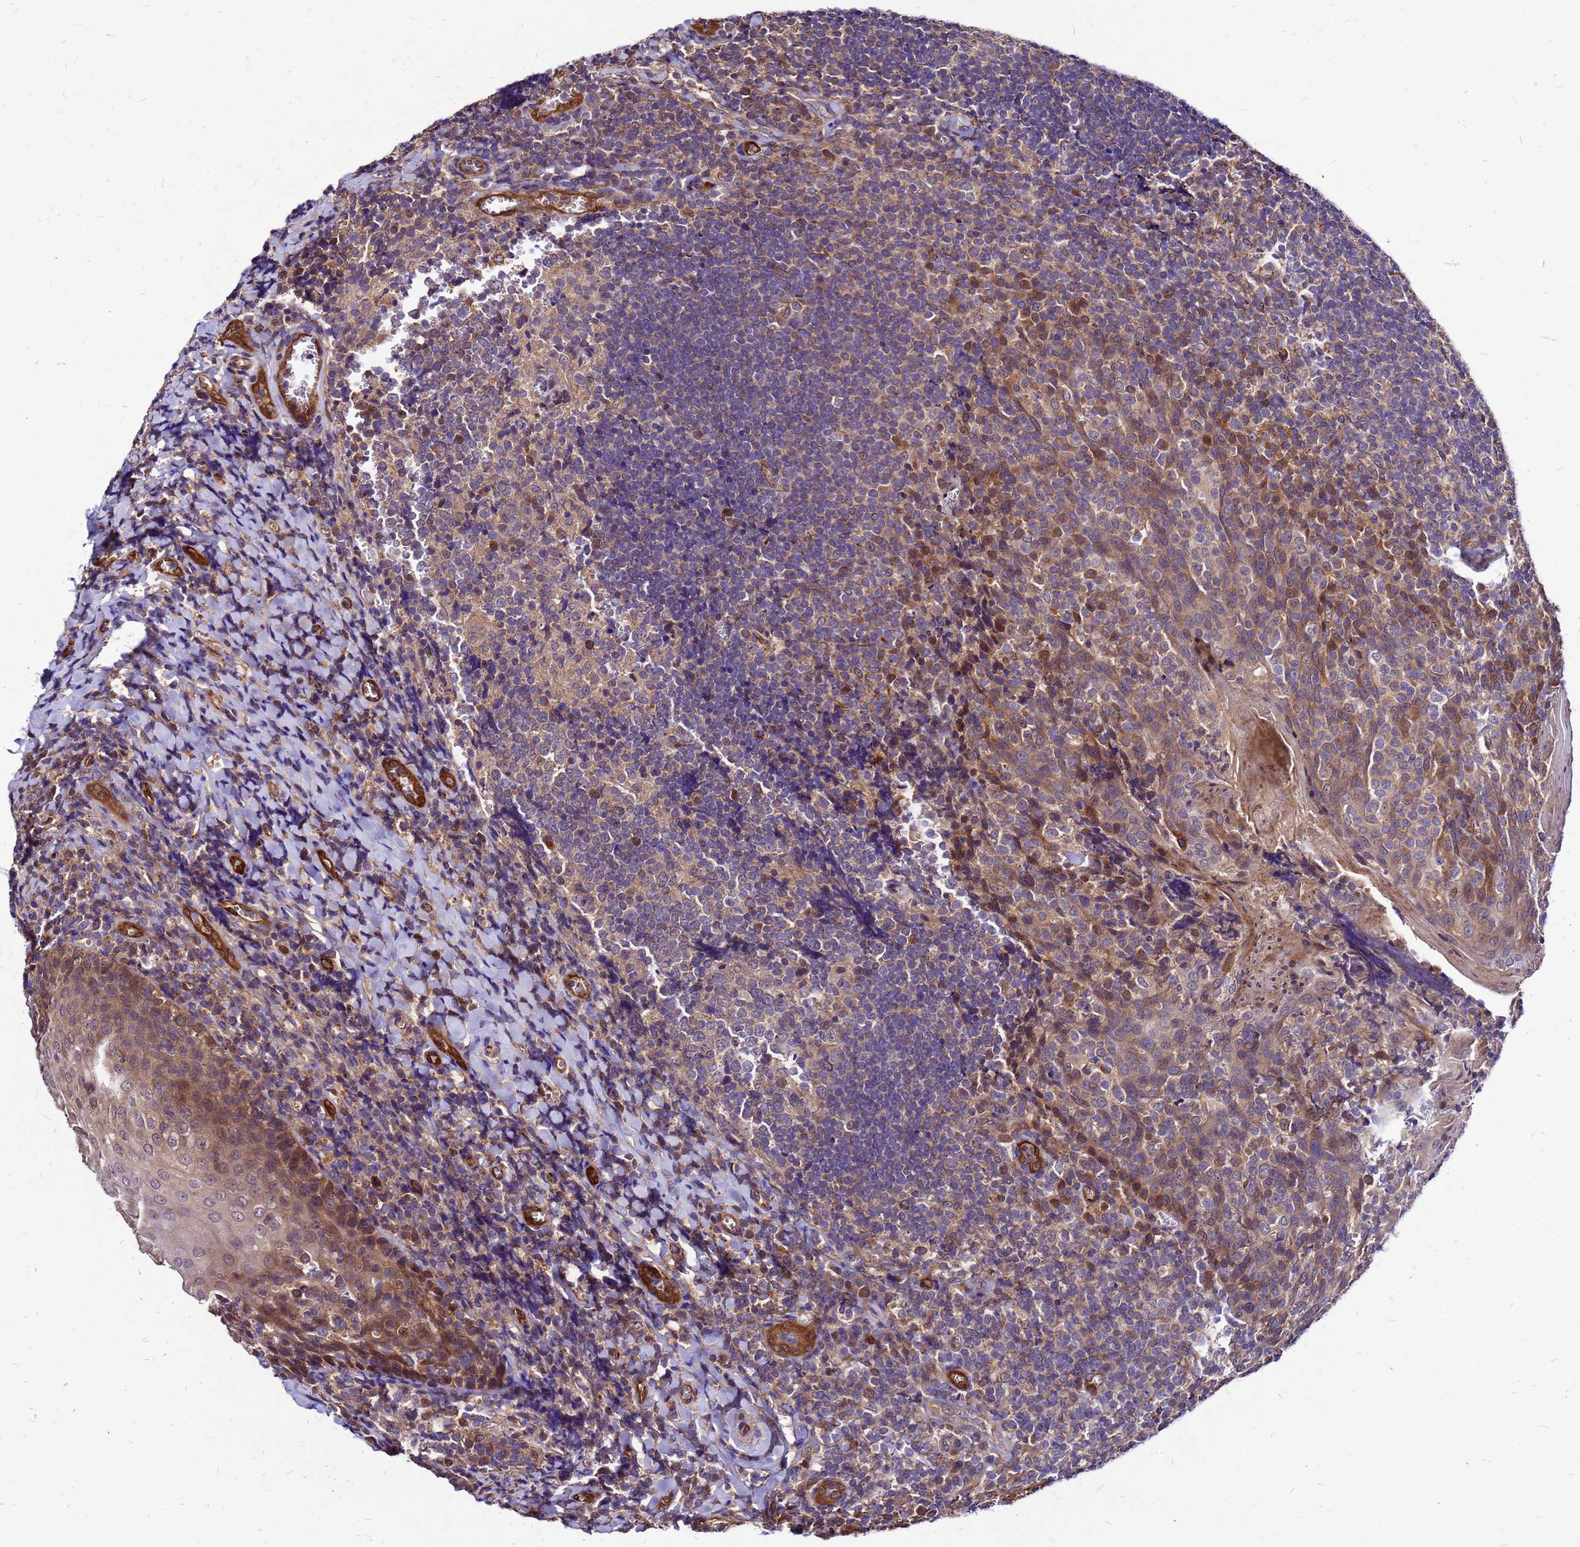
{"staining": {"intensity": "negative", "quantity": "none", "location": "none"}, "tissue": "tonsil", "cell_type": "Germinal center cells", "image_type": "normal", "snomed": [{"axis": "morphology", "description": "Normal tissue, NOS"}, {"axis": "topography", "description": "Tonsil"}], "caption": "The micrograph shows no significant staining in germinal center cells of tonsil. (Stains: DAB IHC with hematoxylin counter stain, Microscopy: brightfield microscopy at high magnification).", "gene": "DUSP23", "patient": {"sex": "male", "age": 27}}